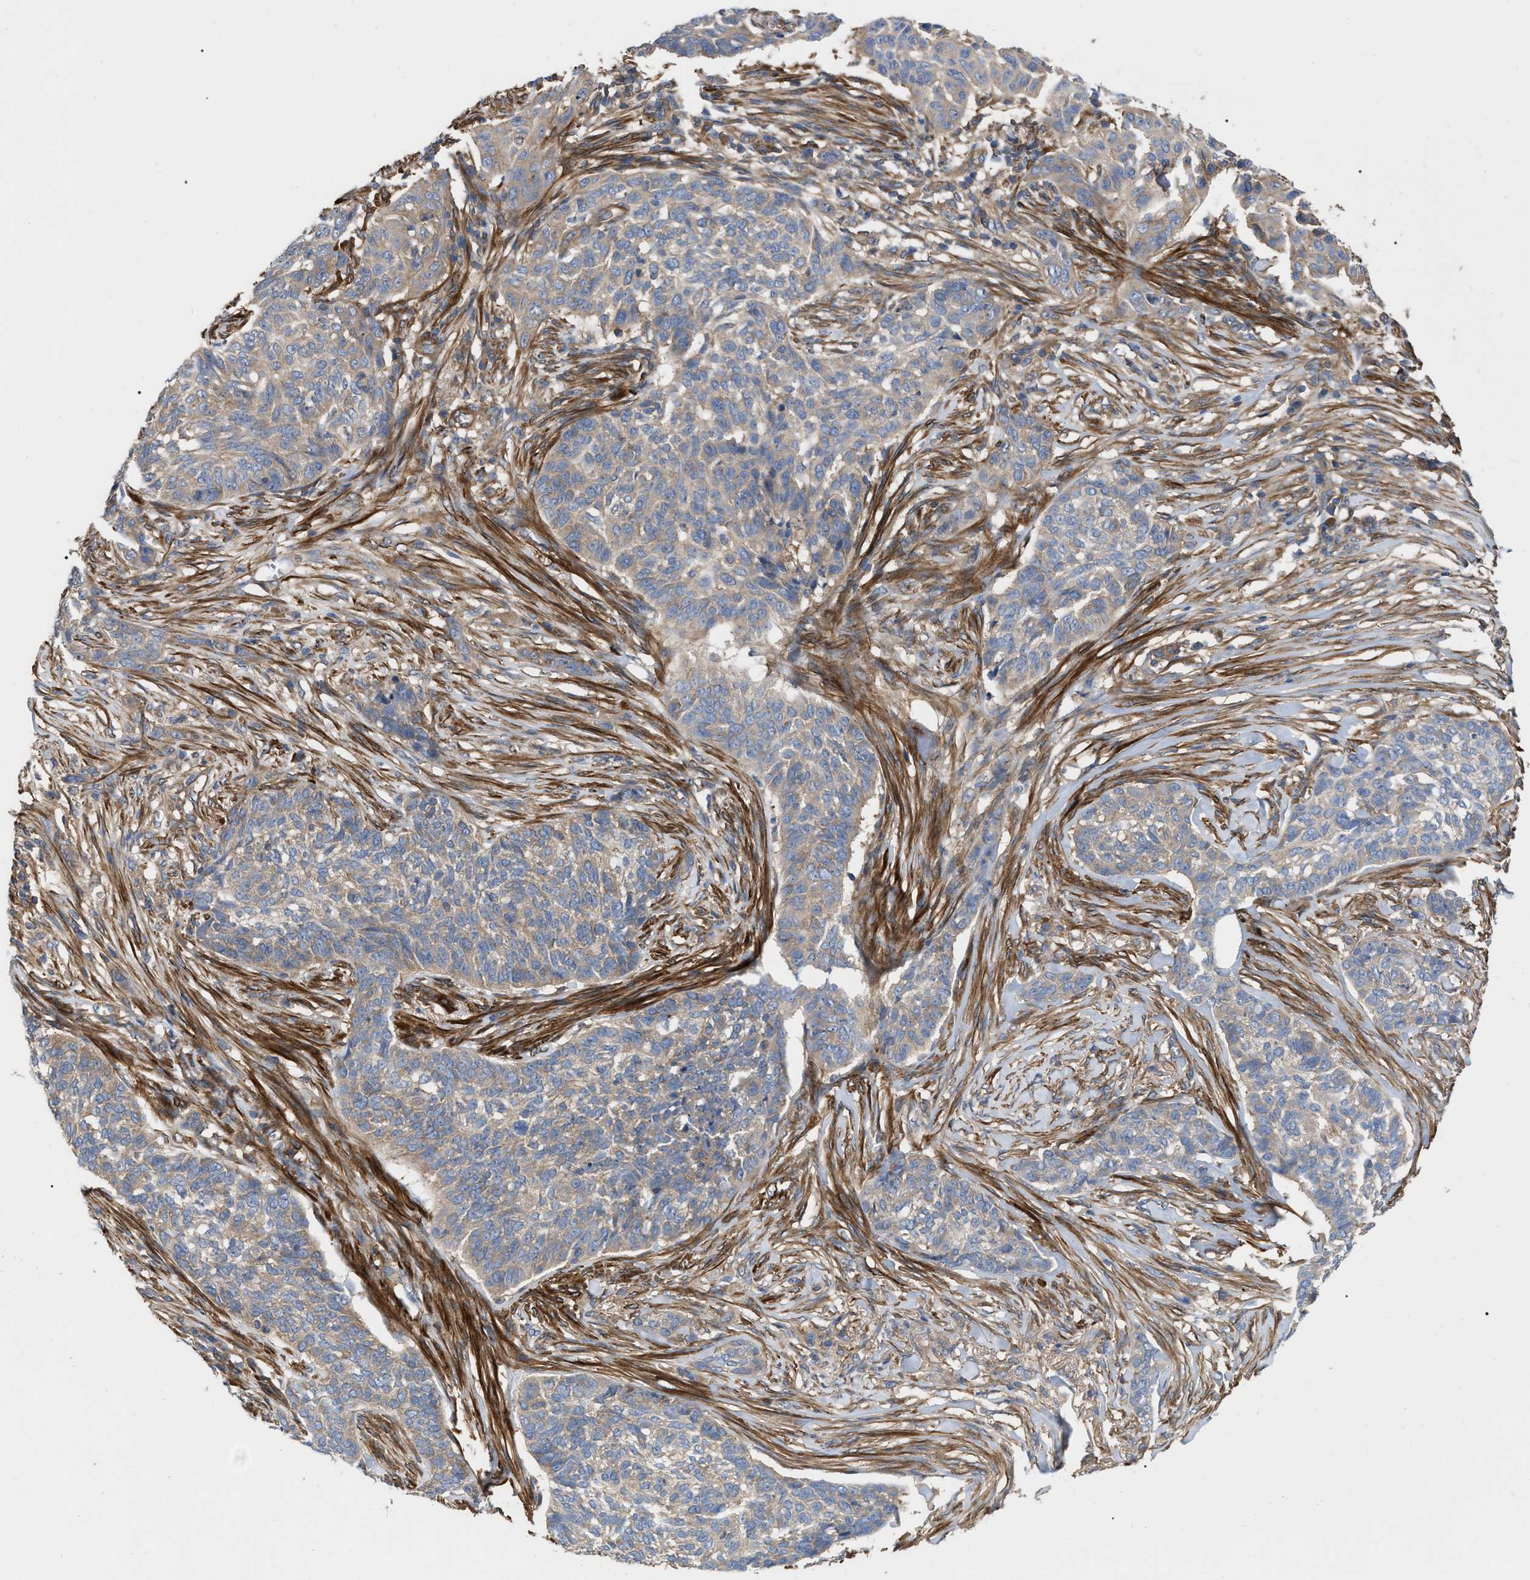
{"staining": {"intensity": "weak", "quantity": "25%-75%", "location": "cytoplasmic/membranous"}, "tissue": "skin cancer", "cell_type": "Tumor cells", "image_type": "cancer", "snomed": [{"axis": "morphology", "description": "Basal cell carcinoma"}, {"axis": "topography", "description": "Skin"}], "caption": "IHC image of neoplastic tissue: human skin cancer (basal cell carcinoma) stained using immunohistochemistry (IHC) shows low levels of weak protein expression localized specifically in the cytoplasmic/membranous of tumor cells, appearing as a cytoplasmic/membranous brown color.", "gene": "RABEP1", "patient": {"sex": "male", "age": 85}}